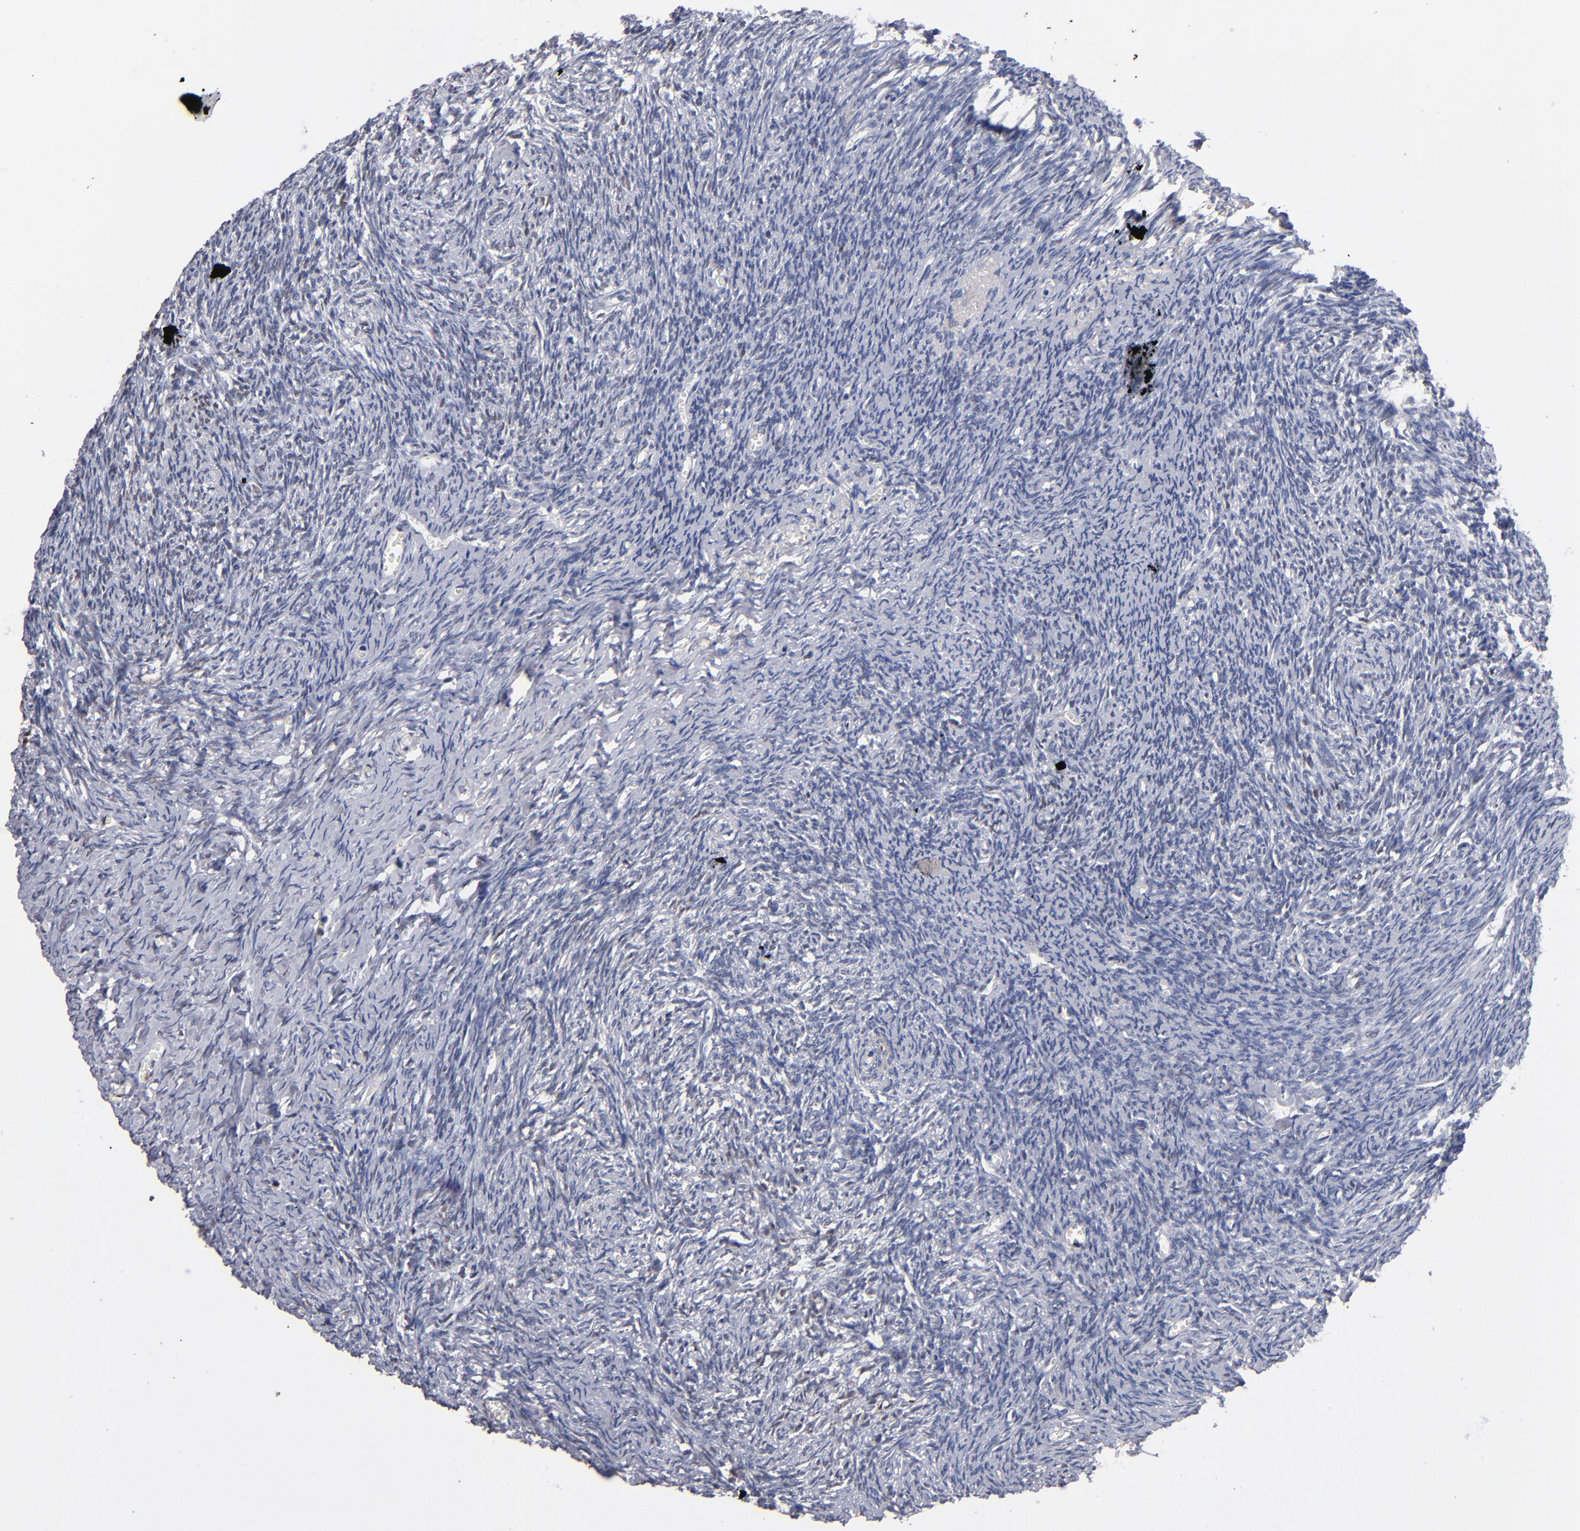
{"staining": {"intensity": "moderate", "quantity": ">75%", "location": "nuclear"}, "tissue": "ovary", "cell_type": "Follicle cells", "image_type": "normal", "snomed": [{"axis": "morphology", "description": "Normal tissue, NOS"}, {"axis": "topography", "description": "Ovary"}], "caption": "The micrograph reveals staining of benign ovary, revealing moderate nuclear protein positivity (brown color) within follicle cells.", "gene": "MN1", "patient": {"sex": "female", "age": 54}}